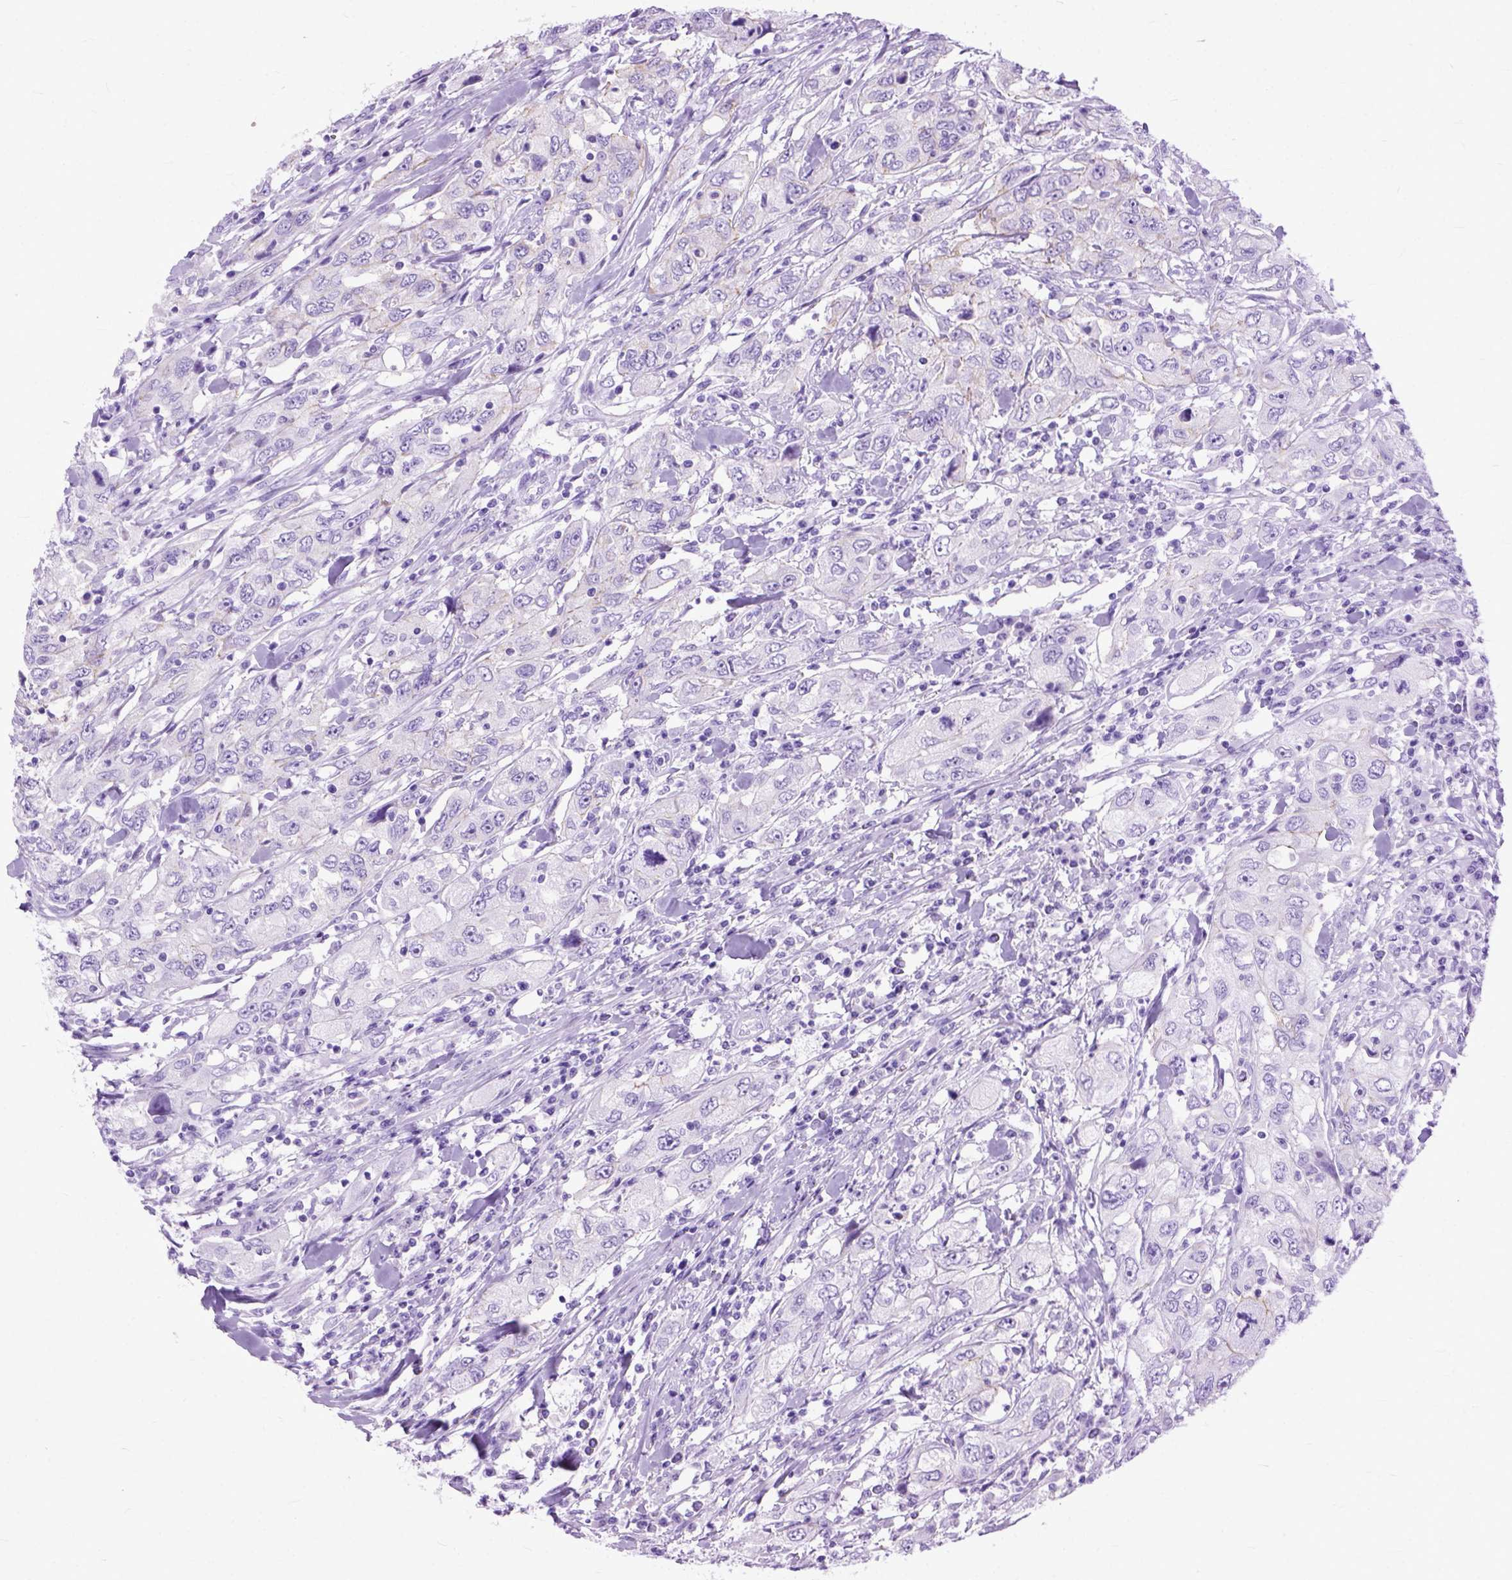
{"staining": {"intensity": "negative", "quantity": "none", "location": "none"}, "tissue": "urothelial cancer", "cell_type": "Tumor cells", "image_type": "cancer", "snomed": [{"axis": "morphology", "description": "Urothelial carcinoma, High grade"}, {"axis": "topography", "description": "Urinary bladder"}], "caption": "Immunohistochemical staining of urothelial cancer exhibits no significant positivity in tumor cells.", "gene": "GNGT1", "patient": {"sex": "male", "age": 76}}